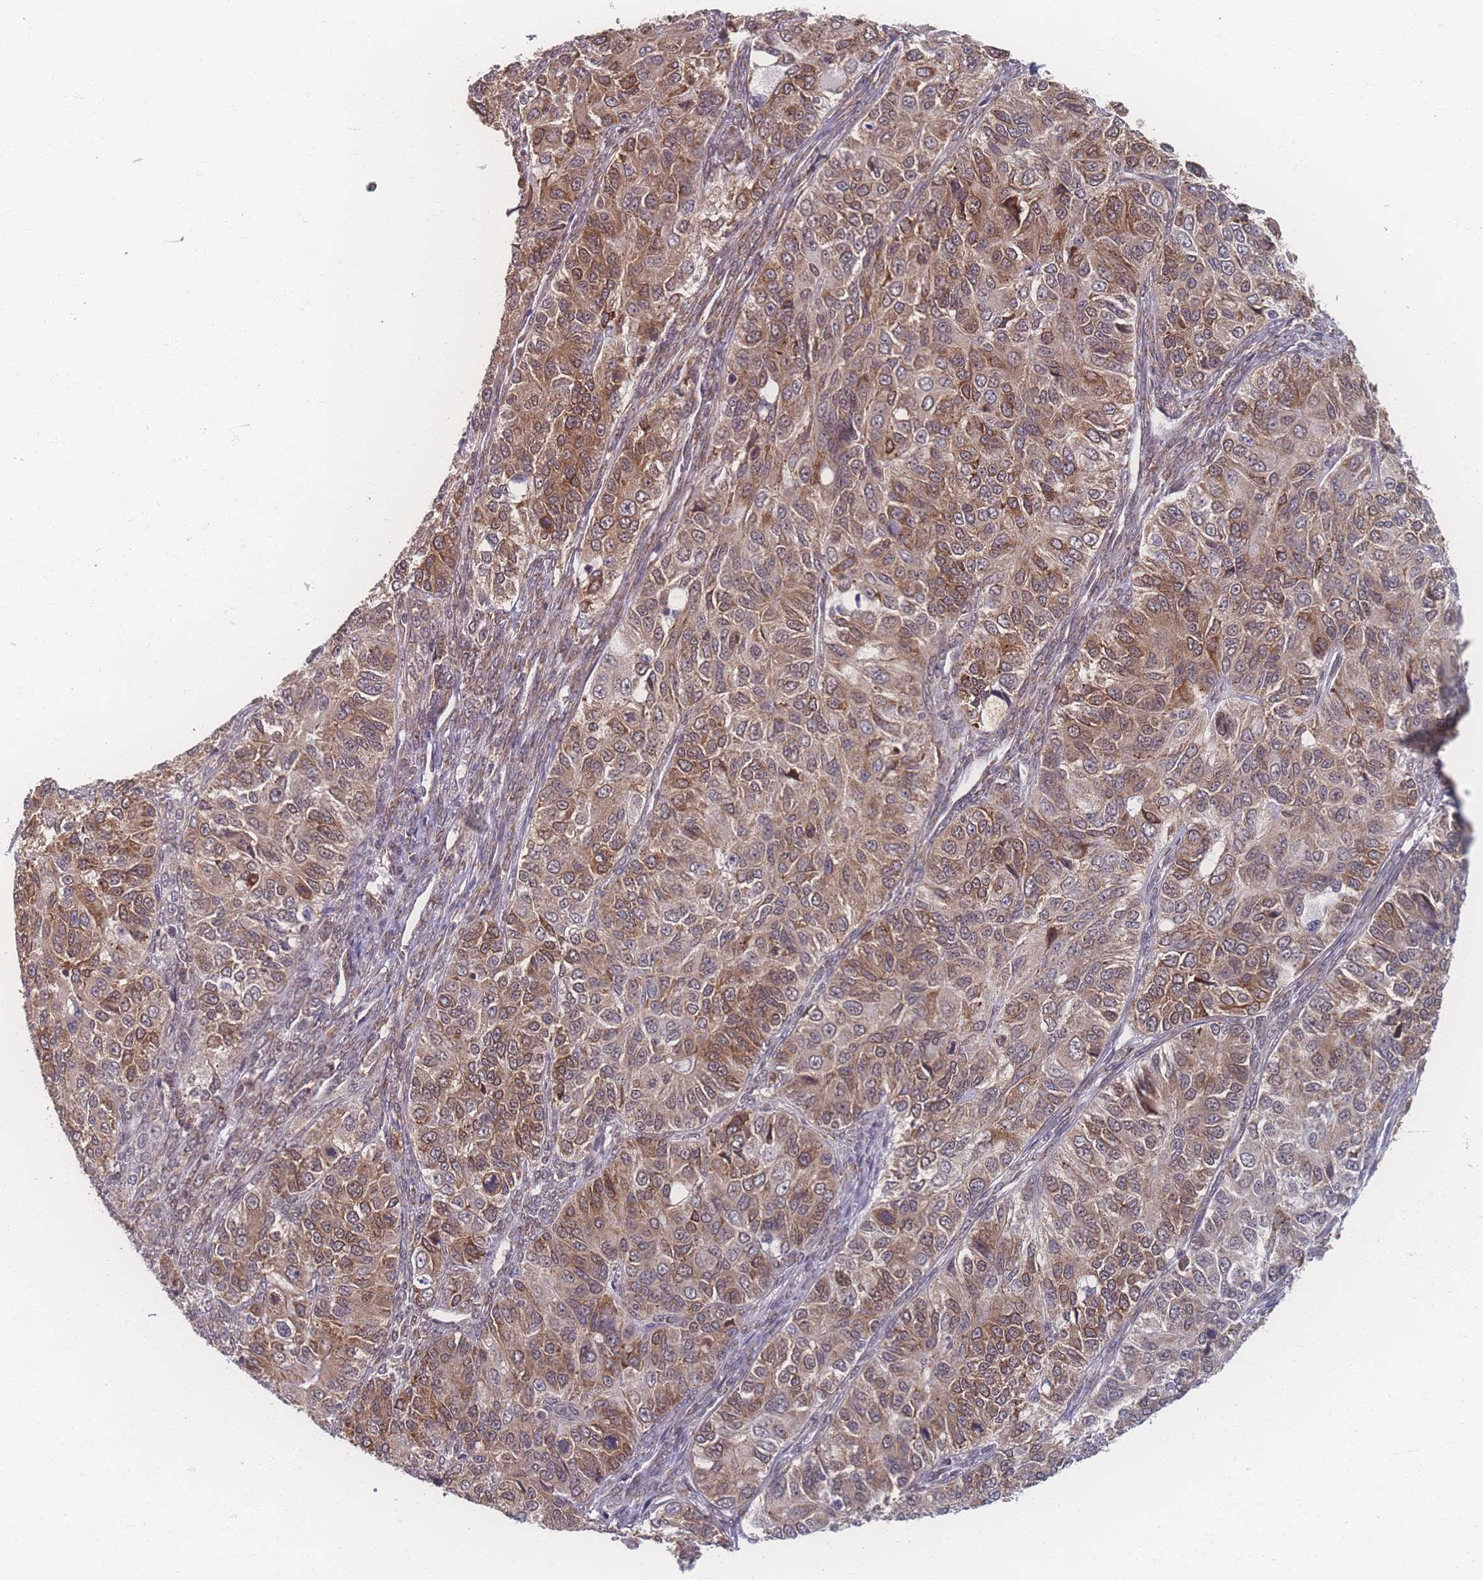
{"staining": {"intensity": "moderate", "quantity": ">75%", "location": "cytoplasmic/membranous,nuclear"}, "tissue": "ovarian cancer", "cell_type": "Tumor cells", "image_type": "cancer", "snomed": [{"axis": "morphology", "description": "Carcinoma, endometroid"}, {"axis": "topography", "description": "Ovary"}], "caption": "A histopathology image of ovarian endometroid carcinoma stained for a protein reveals moderate cytoplasmic/membranous and nuclear brown staining in tumor cells.", "gene": "ZC3H13", "patient": {"sex": "female", "age": 51}}